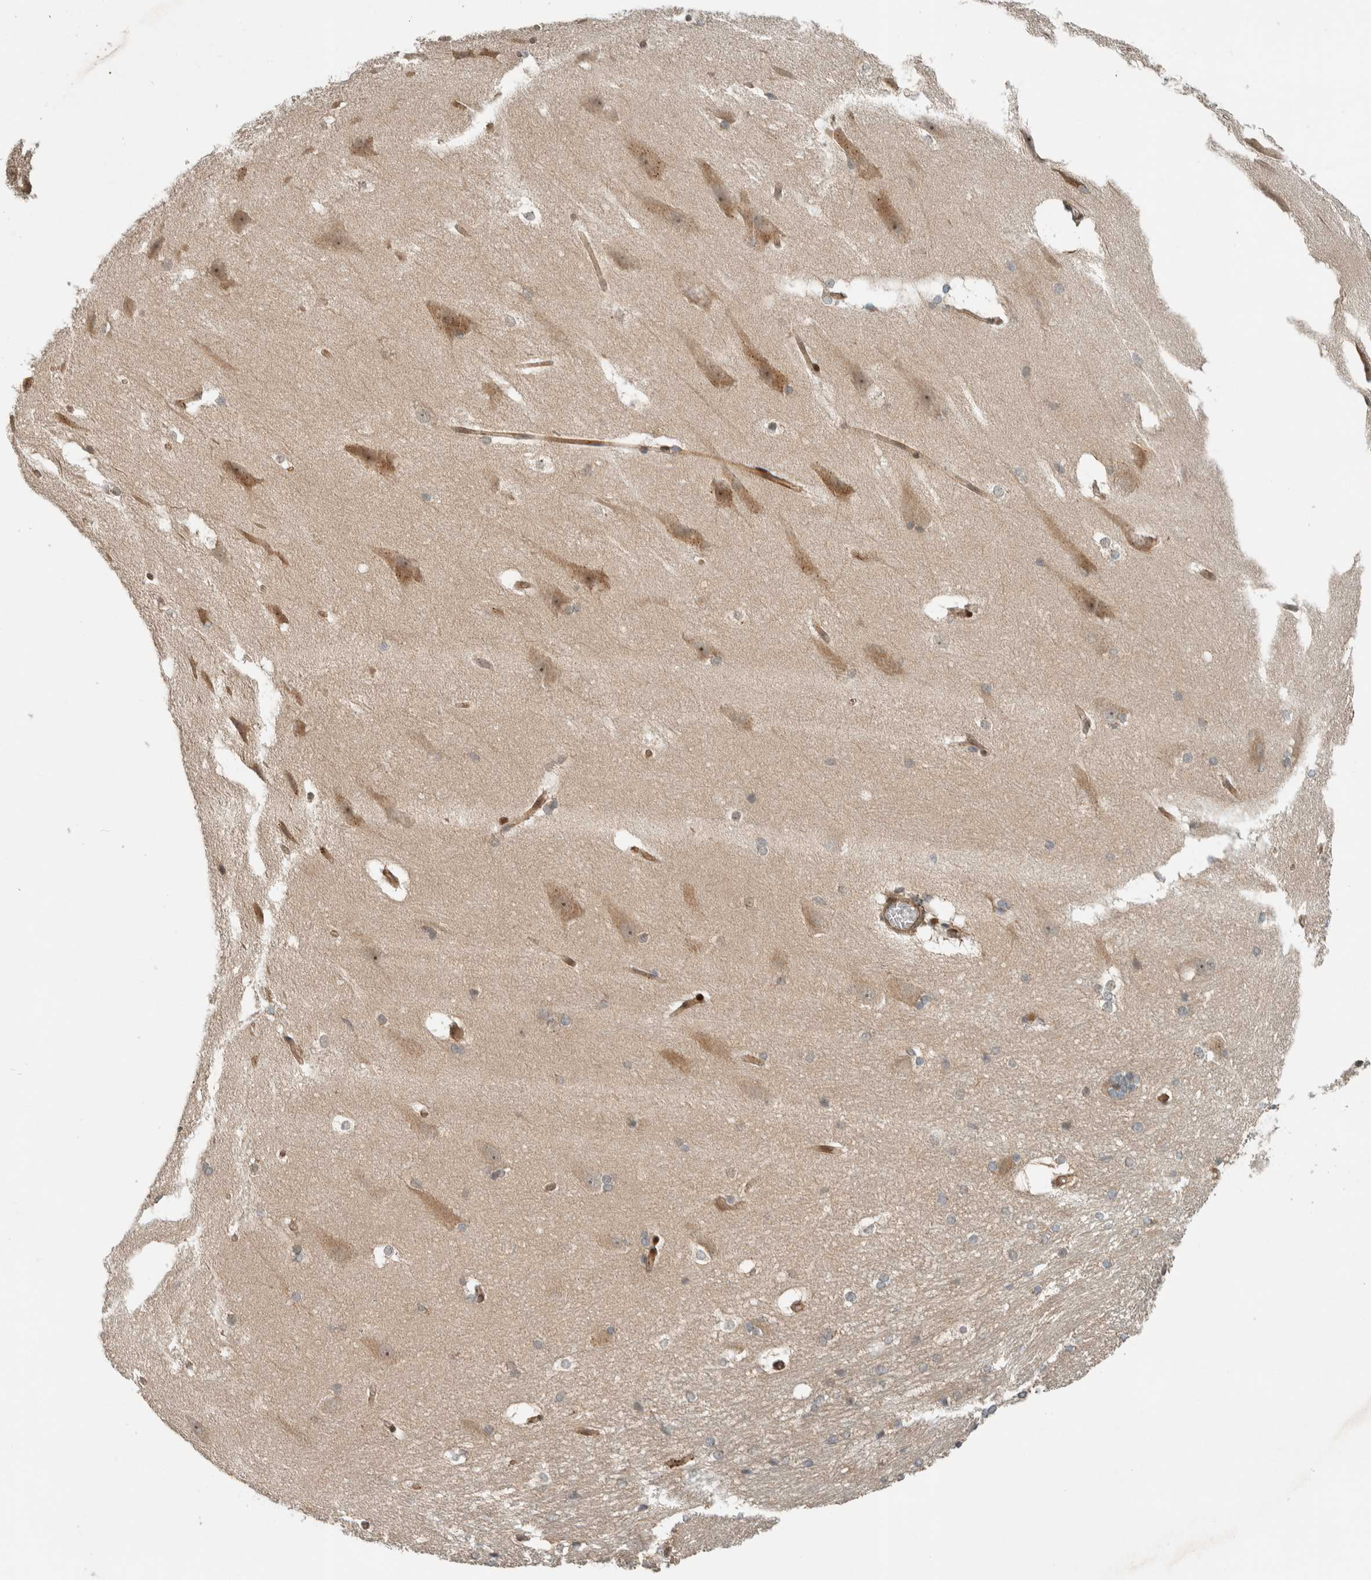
{"staining": {"intensity": "weak", "quantity": "<25%", "location": "cytoplasmic/membranous"}, "tissue": "hippocampus", "cell_type": "Glial cells", "image_type": "normal", "snomed": [{"axis": "morphology", "description": "Normal tissue, NOS"}, {"axis": "topography", "description": "Hippocampus"}], "caption": "The micrograph demonstrates no staining of glial cells in unremarkable hippocampus. (Brightfield microscopy of DAB (3,3'-diaminobenzidine) IHC at high magnification).", "gene": "STXBP4", "patient": {"sex": "female", "age": 19}}